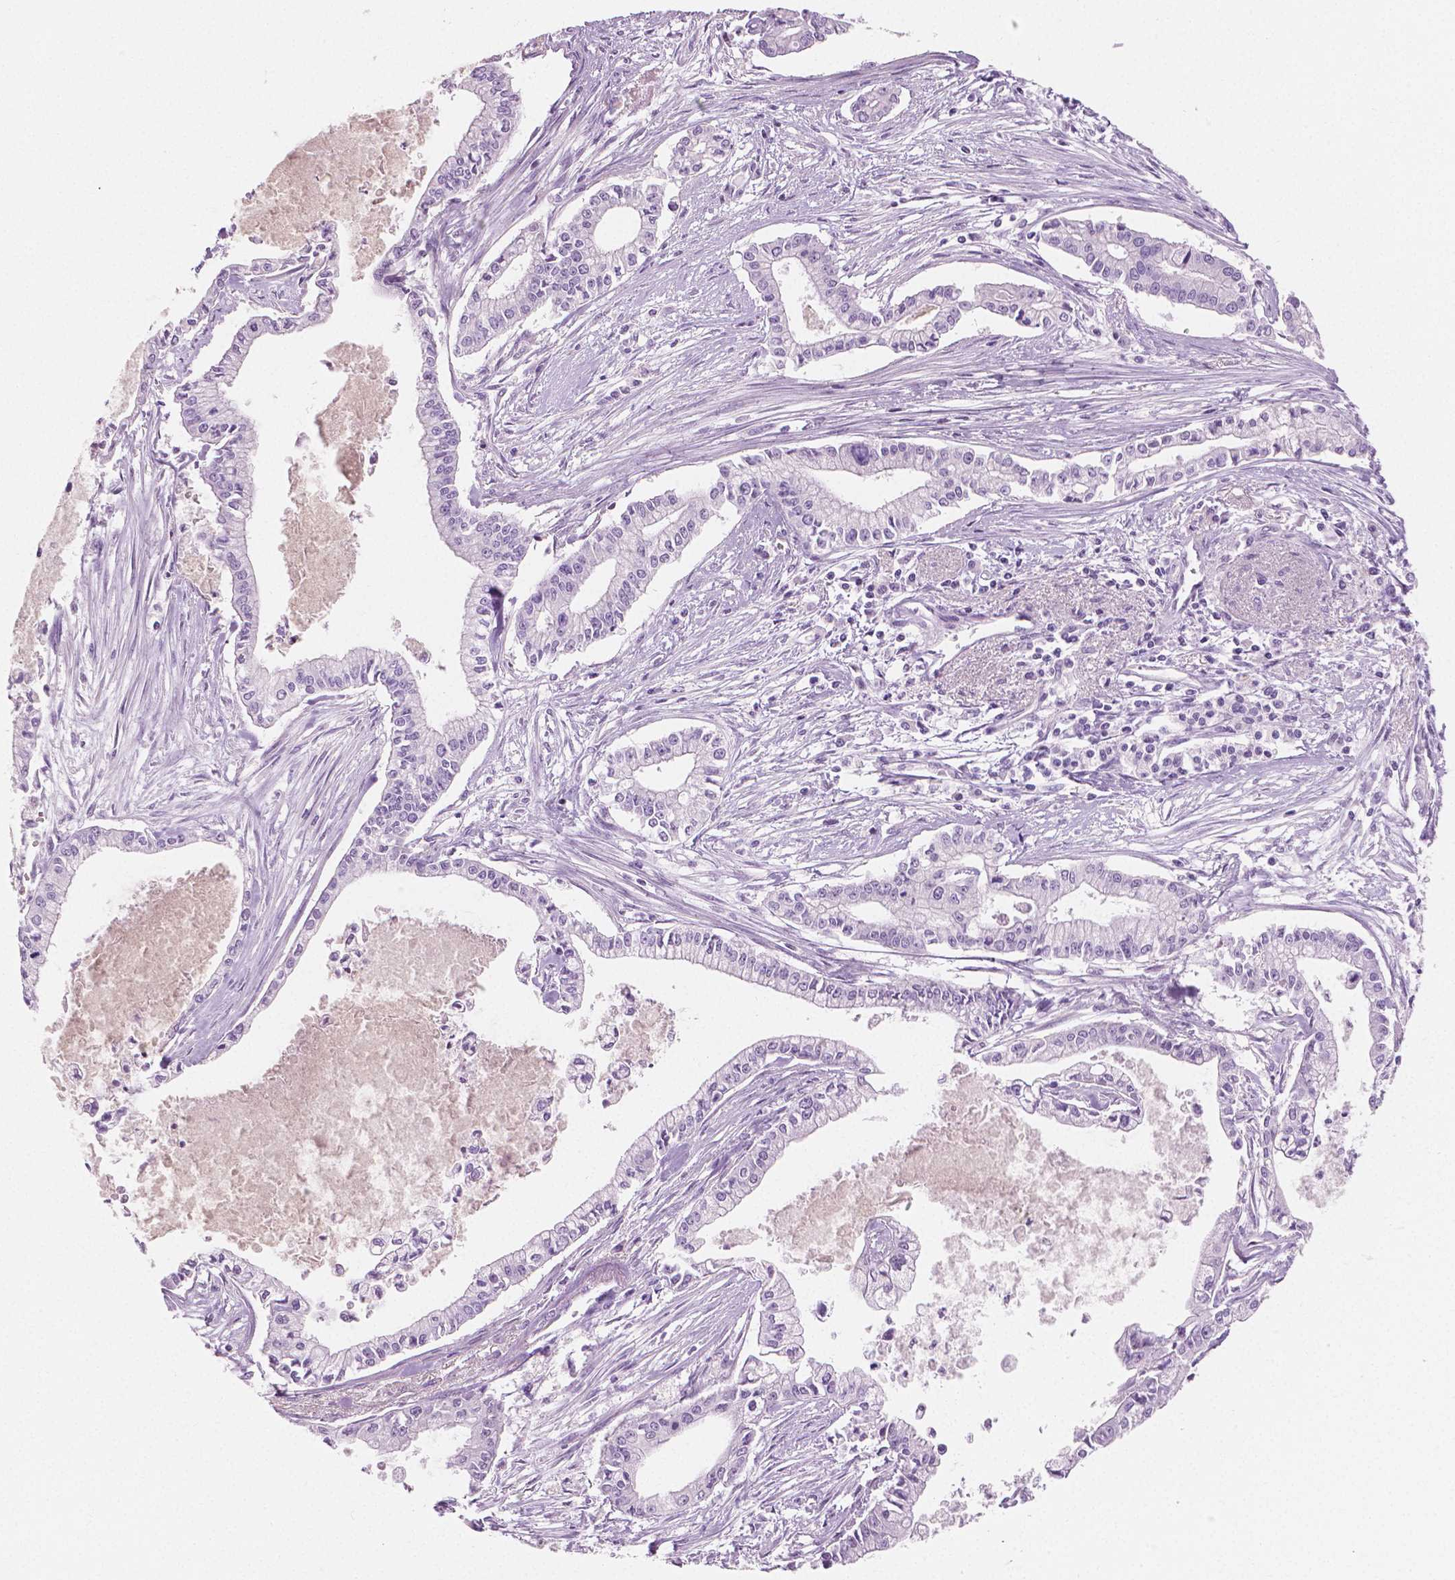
{"staining": {"intensity": "negative", "quantity": "none", "location": "none"}, "tissue": "pancreatic cancer", "cell_type": "Tumor cells", "image_type": "cancer", "snomed": [{"axis": "morphology", "description": "Adenocarcinoma, NOS"}, {"axis": "topography", "description": "Pancreas"}], "caption": "Tumor cells are negative for protein expression in human pancreatic adenocarcinoma.", "gene": "PLIN4", "patient": {"sex": "female", "age": 65}}